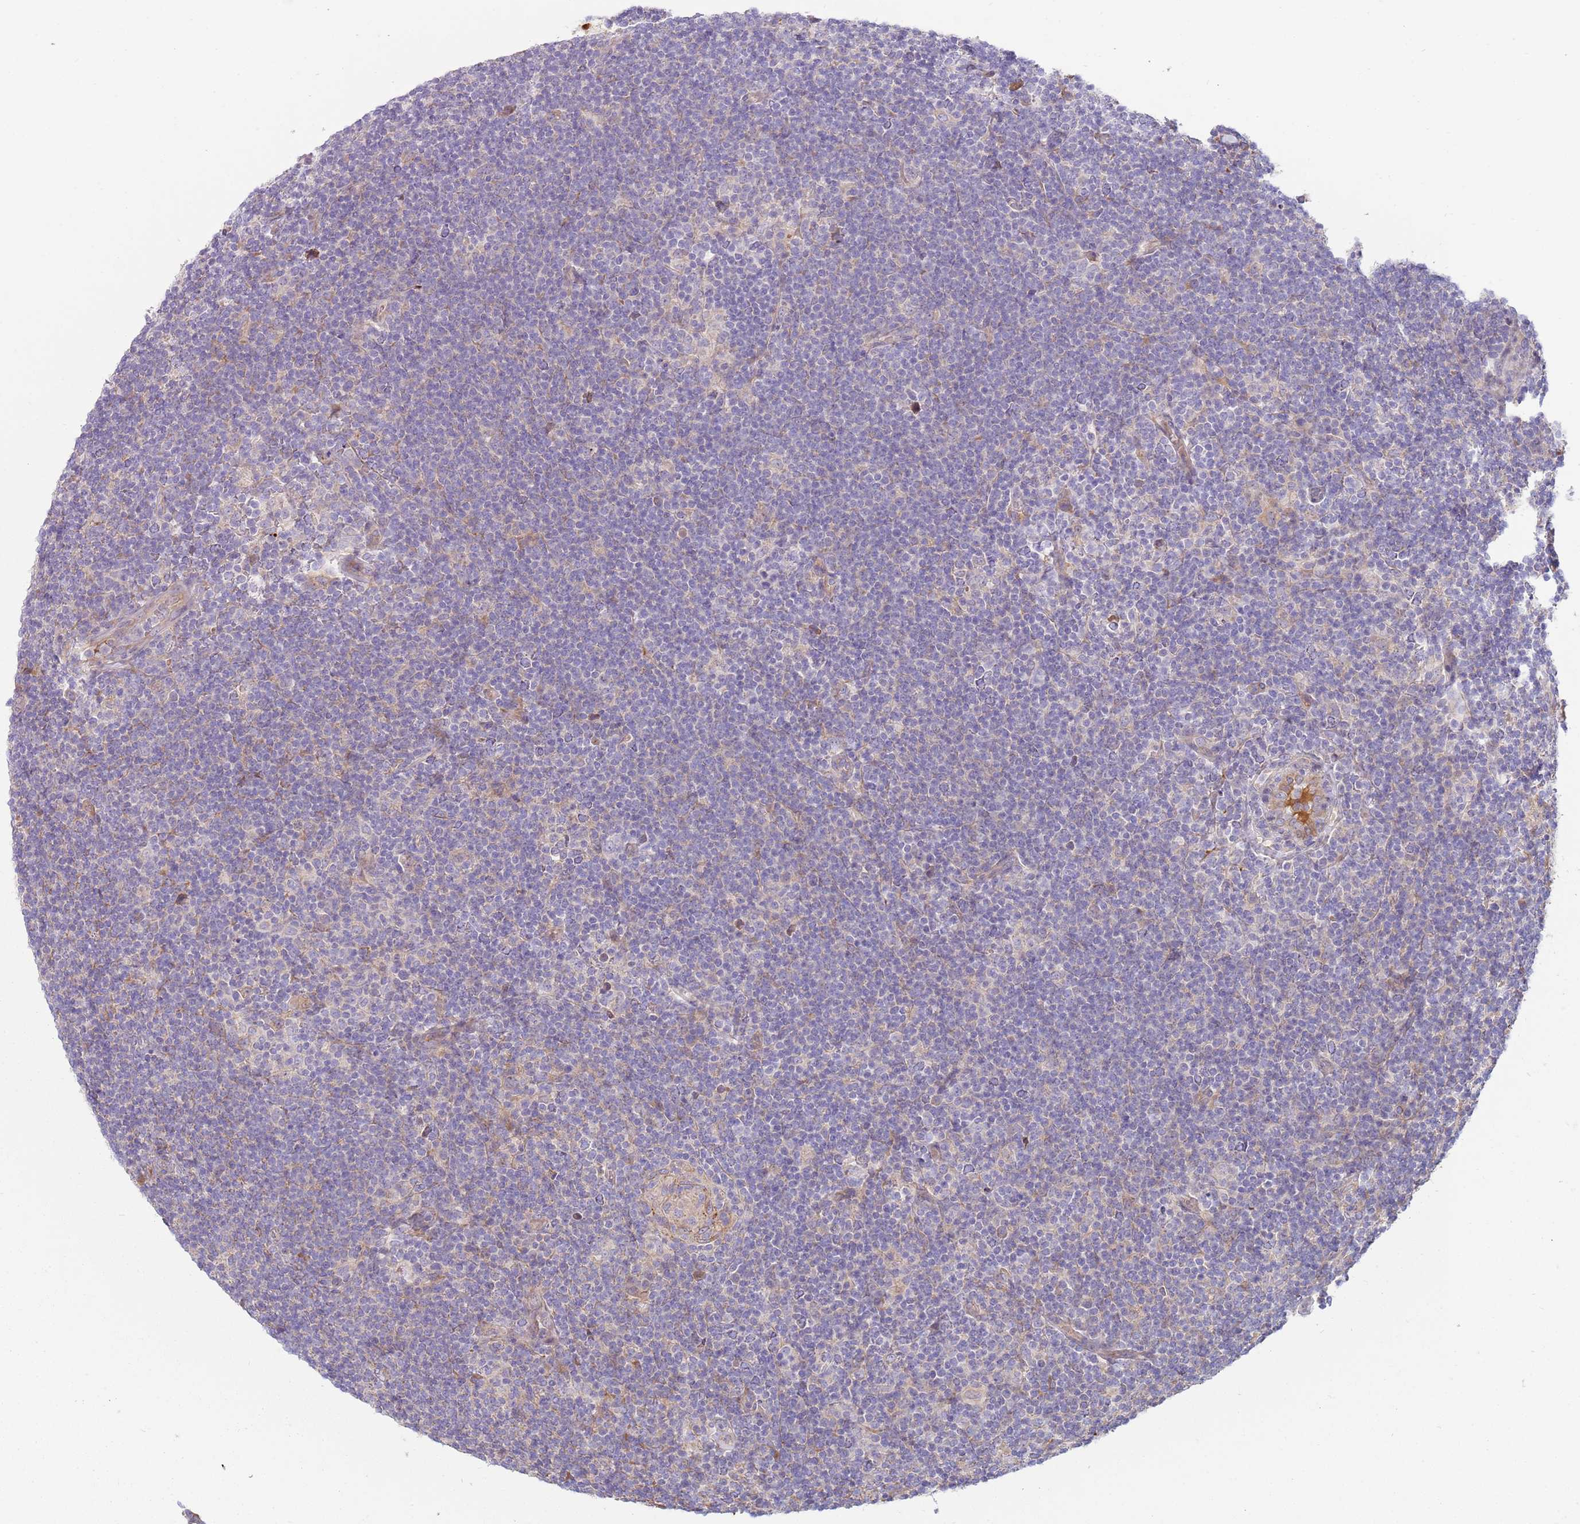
{"staining": {"intensity": "negative", "quantity": "none", "location": "none"}, "tissue": "lymphoma", "cell_type": "Tumor cells", "image_type": "cancer", "snomed": [{"axis": "morphology", "description": "Hodgkin's disease, NOS"}, {"axis": "topography", "description": "Lymph node"}], "caption": "This is a image of IHC staining of lymphoma, which shows no expression in tumor cells.", "gene": "EMC1", "patient": {"sex": "female", "age": 57}}